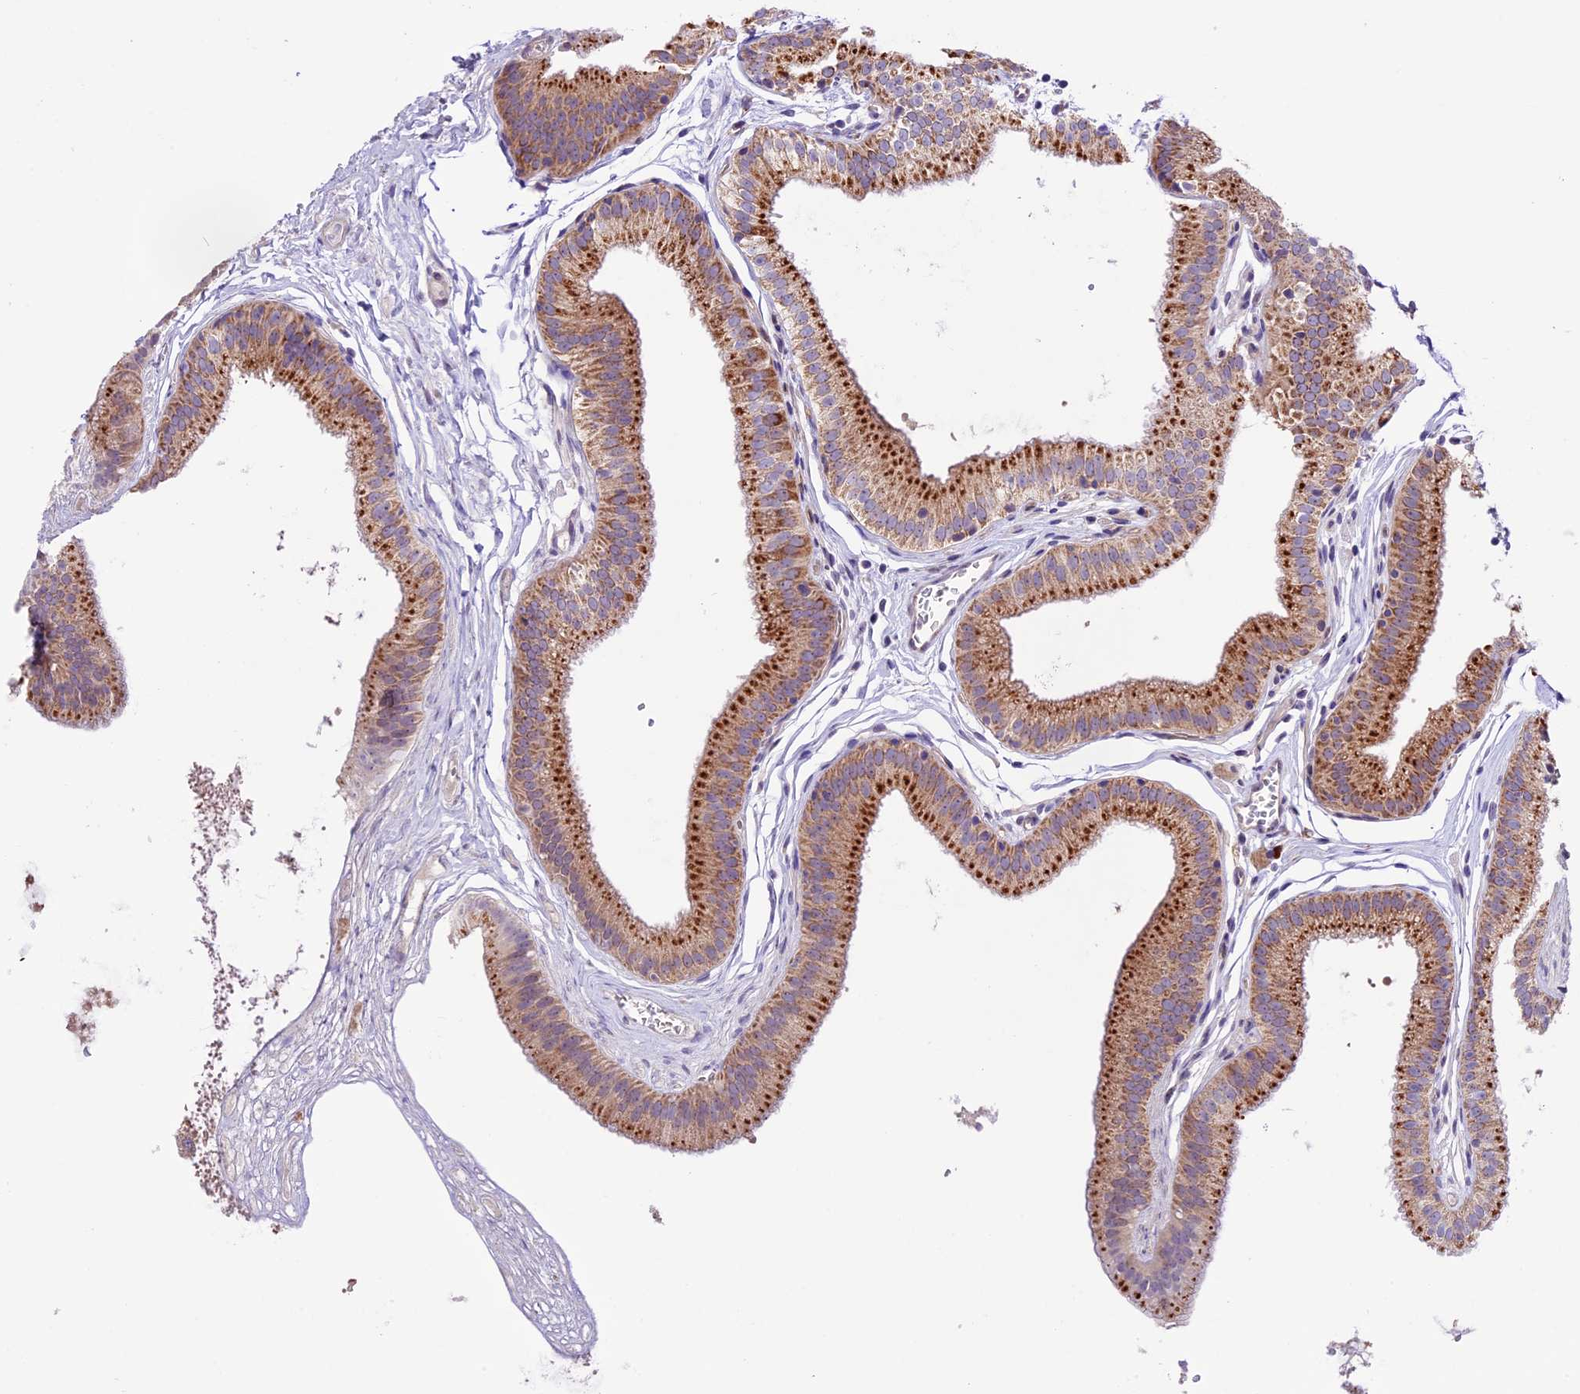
{"staining": {"intensity": "moderate", "quantity": ">75%", "location": "cytoplasmic/membranous"}, "tissue": "gallbladder", "cell_type": "Glandular cells", "image_type": "normal", "snomed": [{"axis": "morphology", "description": "Normal tissue, NOS"}, {"axis": "topography", "description": "Gallbladder"}], "caption": "Unremarkable gallbladder exhibits moderate cytoplasmic/membranous staining in about >75% of glandular cells, visualized by immunohistochemistry.", "gene": "METTL22", "patient": {"sex": "female", "age": 54}}